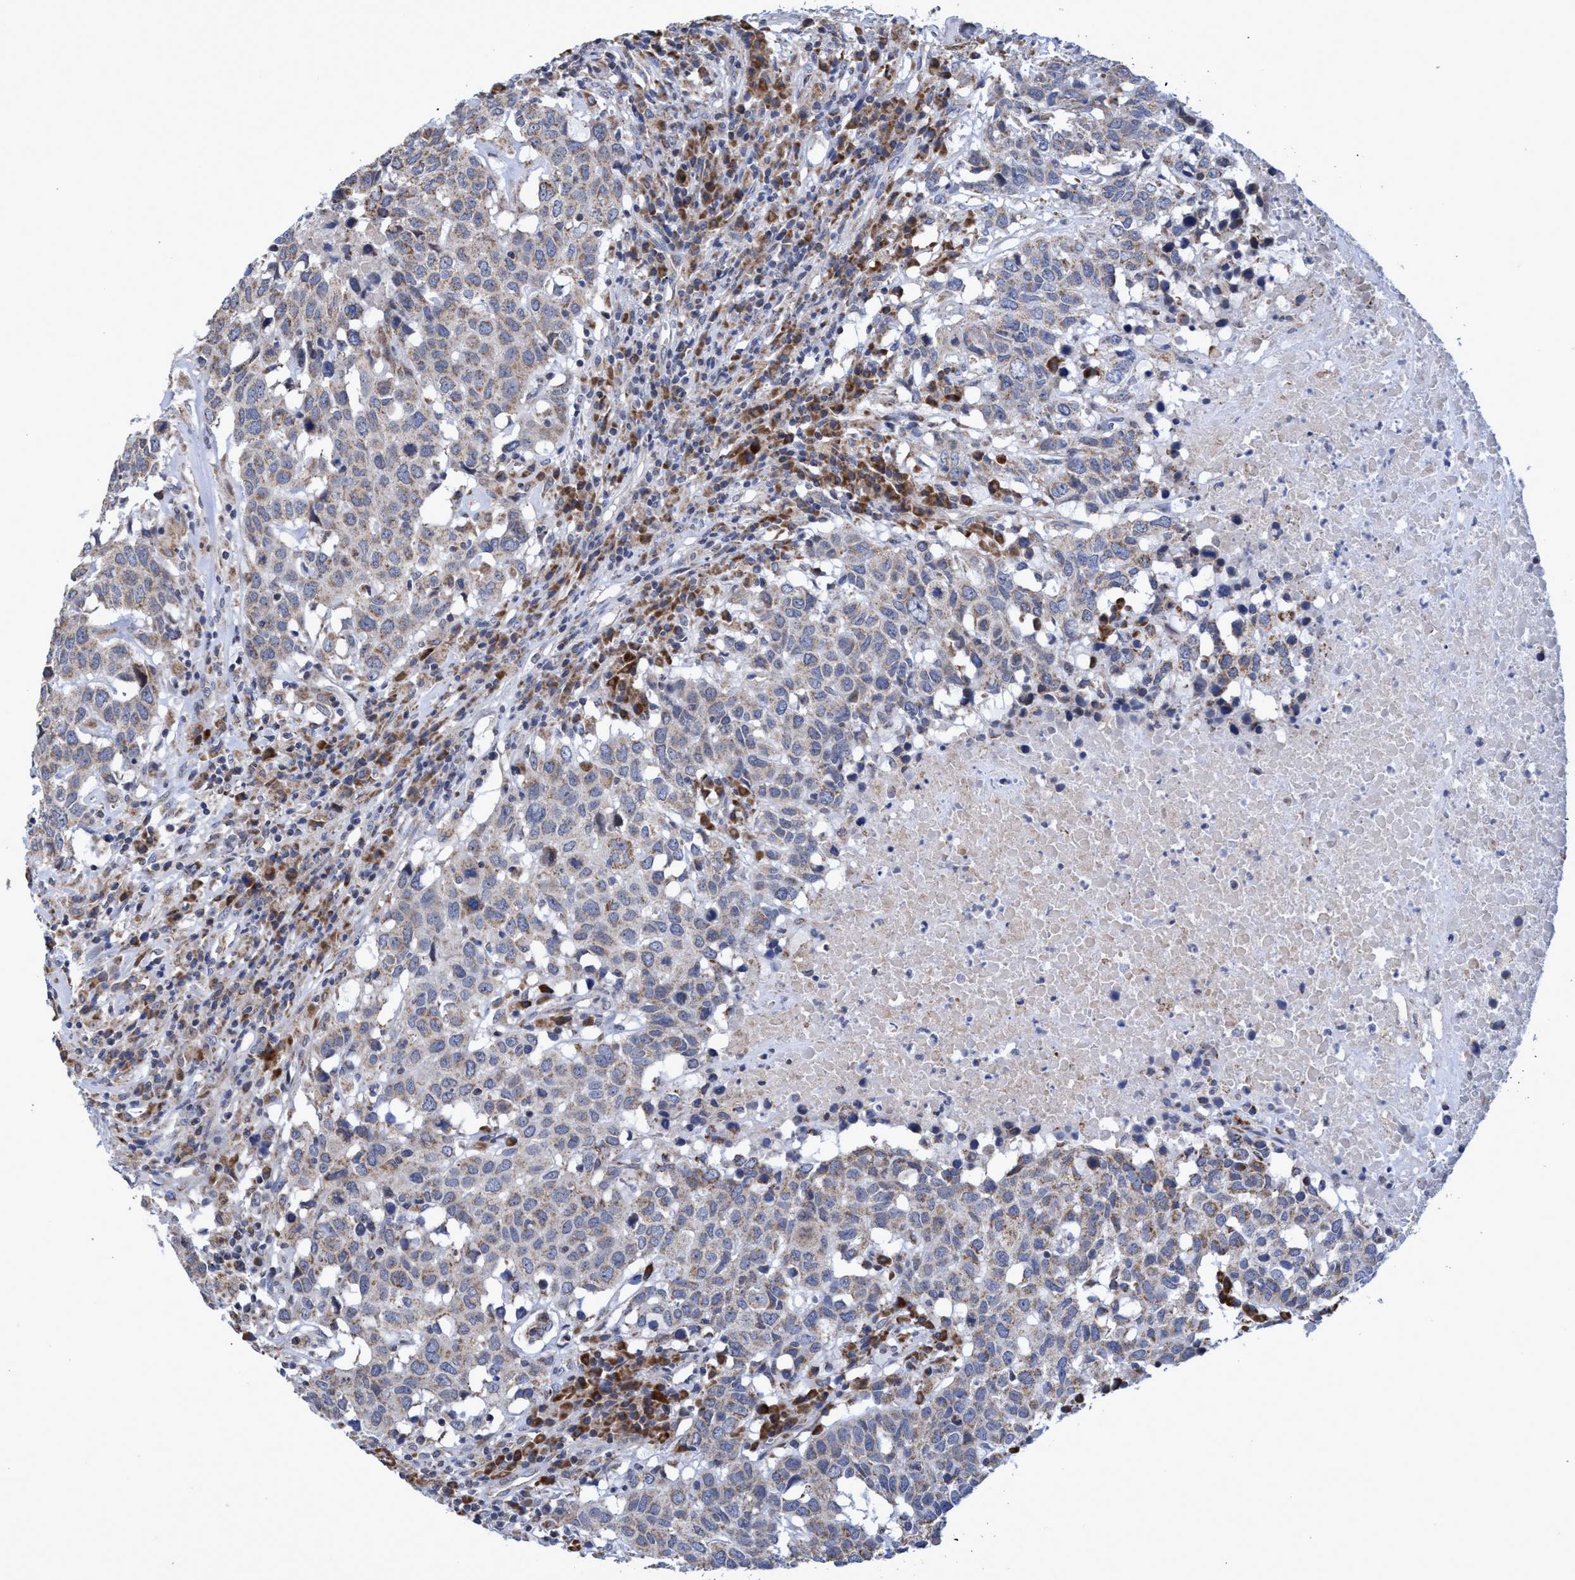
{"staining": {"intensity": "weak", "quantity": "25%-75%", "location": "cytoplasmic/membranous"}, "tissue": "head and neck cancer", "cell_type": "Tumor cells", "image_type": "cancer", "snomed": [{"axis": "morphology", "description": "Squamous cell carcinoma, NOS"}, {"axis": "topography", "description": "Head-Neck"}], "caption": "Immunohistochemical staining of human squamous cell carcinoma (head and neck) reveals weak cytoplasmic/membranous protein positivity in approximately 25%-75% of tumor cells. (DAB (3,3'-diaminobenzidine) = brown stain, brightfield microscopy at high magnification).", "gene": "NAT16", "patient": {"sex": "male", "age": 66}}